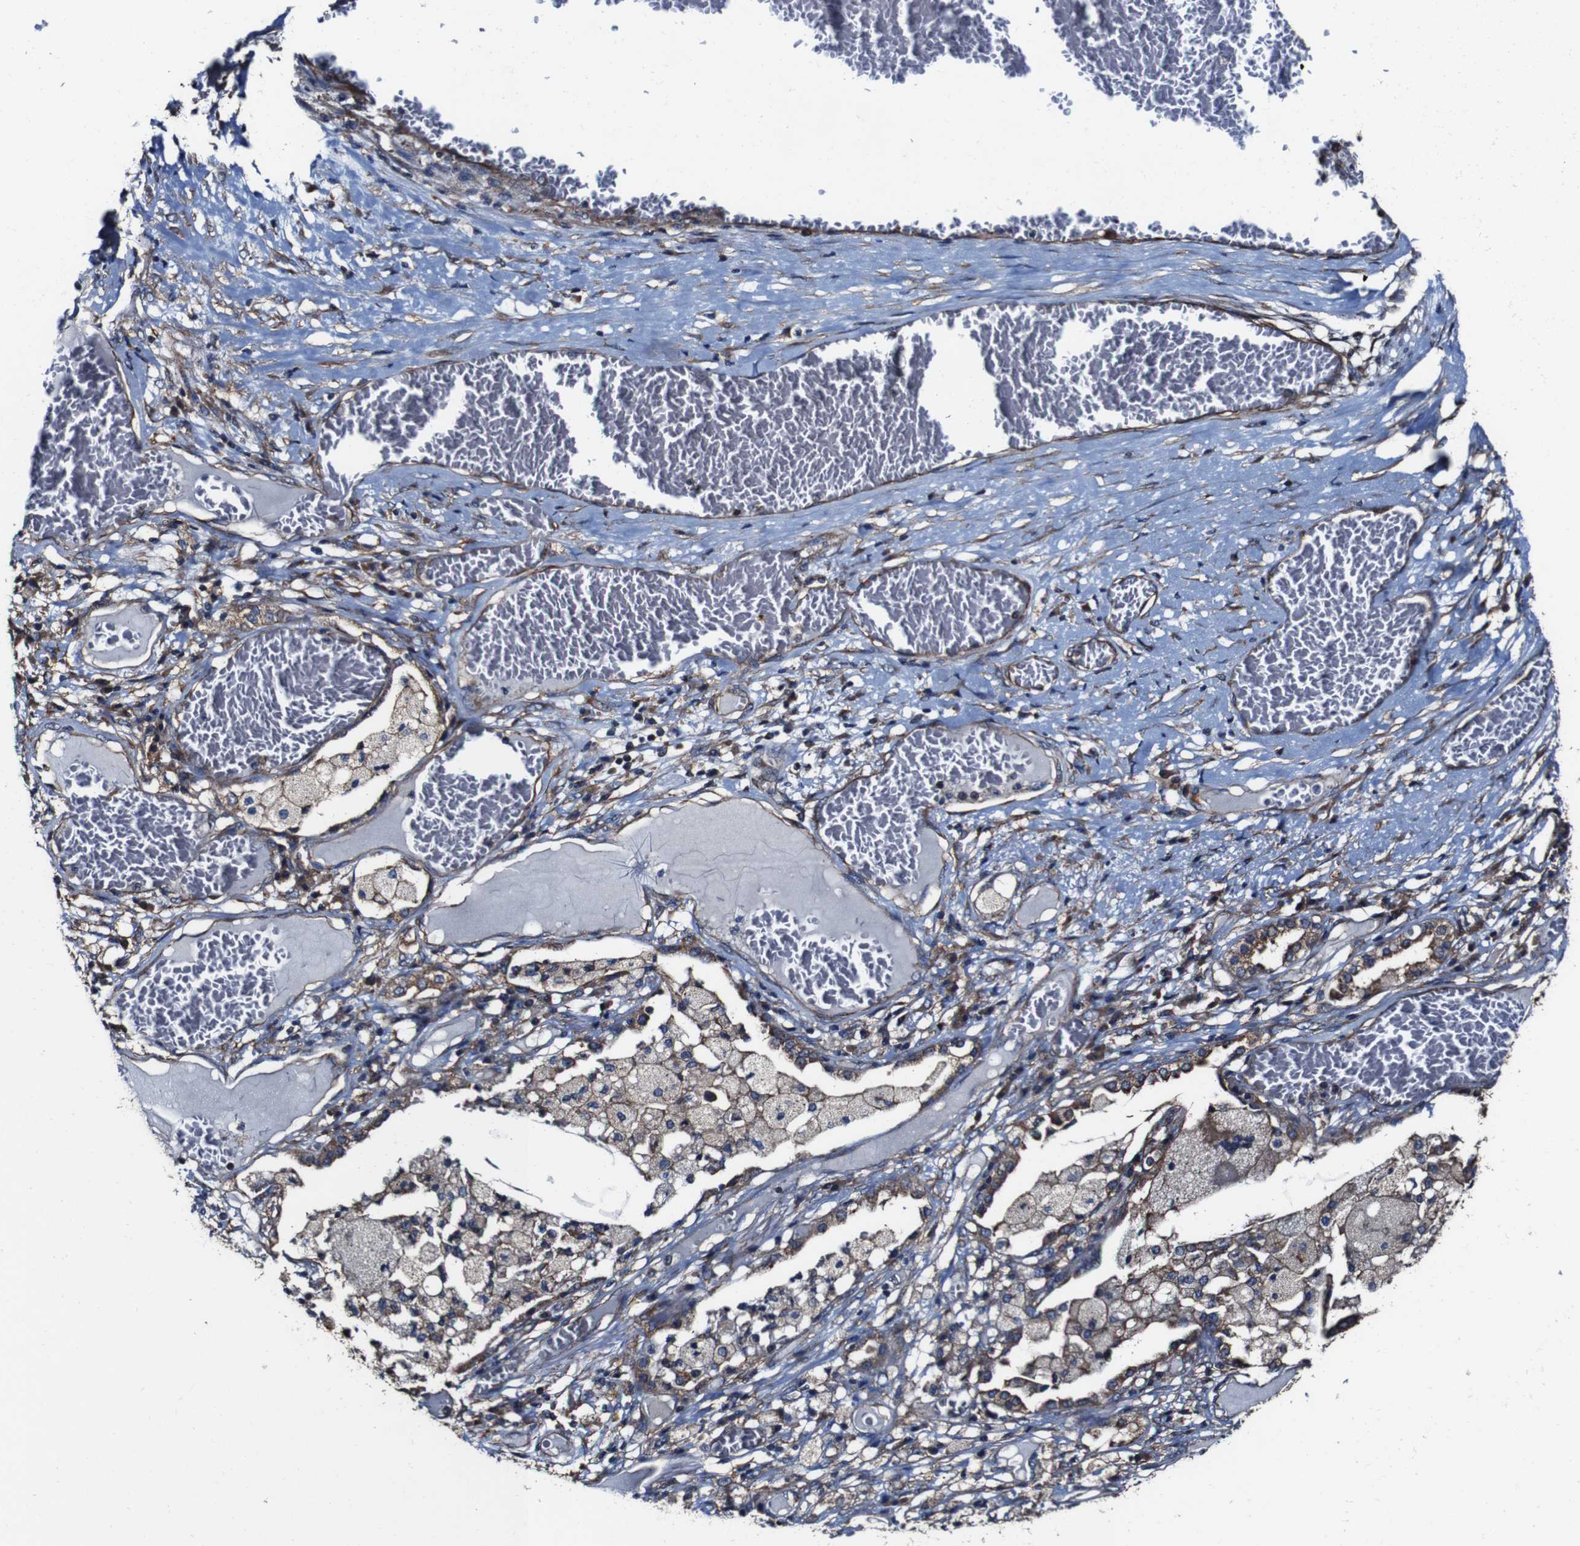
{"staining": {"intensity": "moderate", "quantity": ">75%", "location": "cytoplasmic/membranous"}, "tissue": "lung cancer", "cell_type": "Tumor cells", "image_type": "cancer", "snomed": [{"axis": "morphology", "description": "Squamous cell carcinoma, NOS"}, {"axis": "topography", "description": "Lung"}], "caption": "The image displays staining of lung squamous cell carcinoma, revealing moderate cytoplasmic/membranous protein staining (brown color) within tumor cells.", "gene": "CSF1R", "patient": {"sex": "male", "age": 71}}